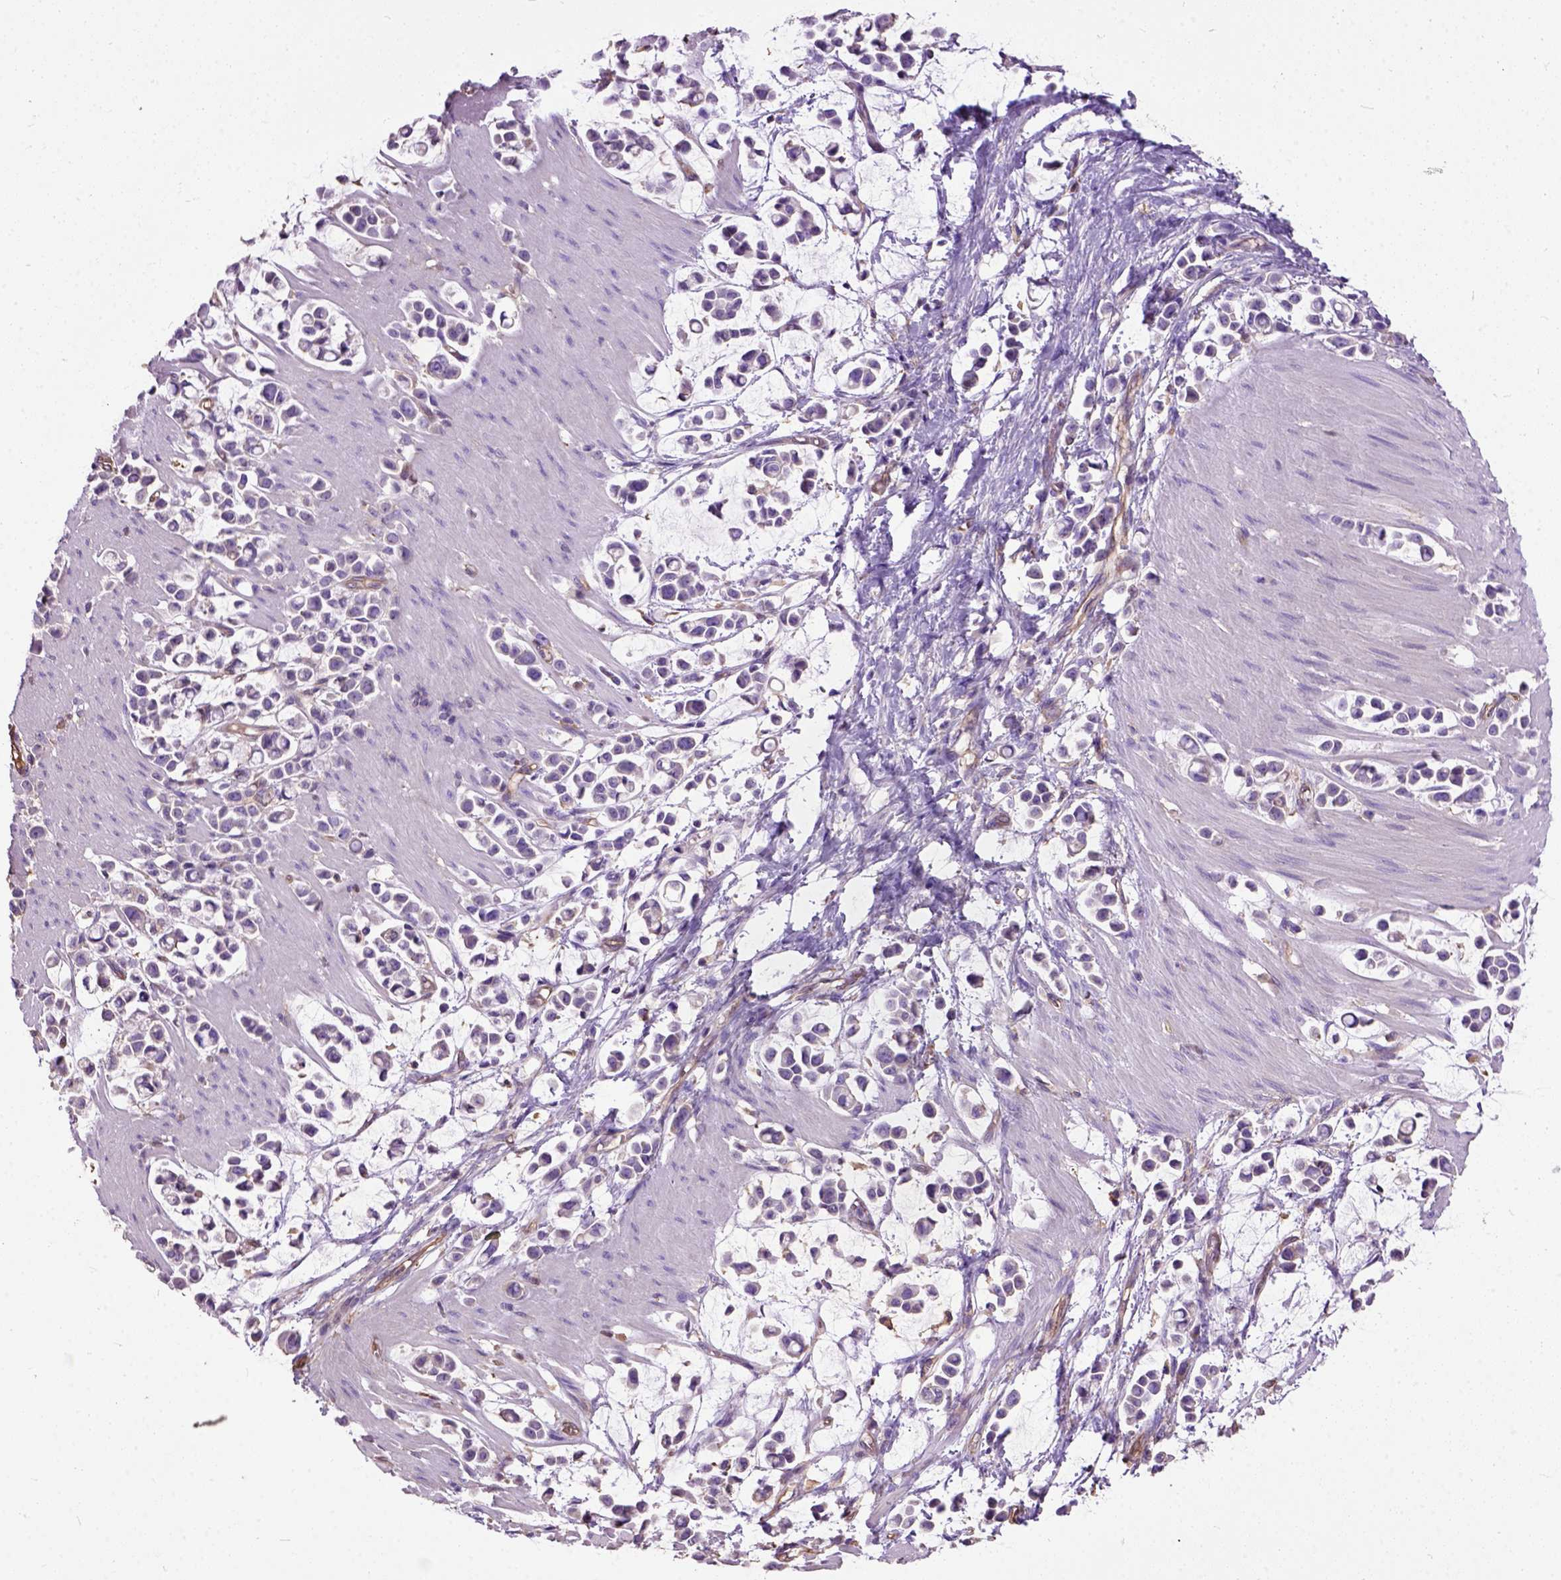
{"staining": {"intensity": "negative", "quantity": "none", "location": "none"}, "tissue": "stomach cancer", "cell_type": "Tumor cells", "image_type": "cancer", "snomed": [{"axis": "morphology", "description": "Adenocarcinoma, NOS"}, {"axis": "topography", "description": "Stomach"}], "caption": "An image of human stomach adenocarcinoma is negative for staining in tumor cells. (IHC, brightfield microscopy, high magnification).", "gene": "SEMA4F", "patient": {"sex": "male", "age": 82}}